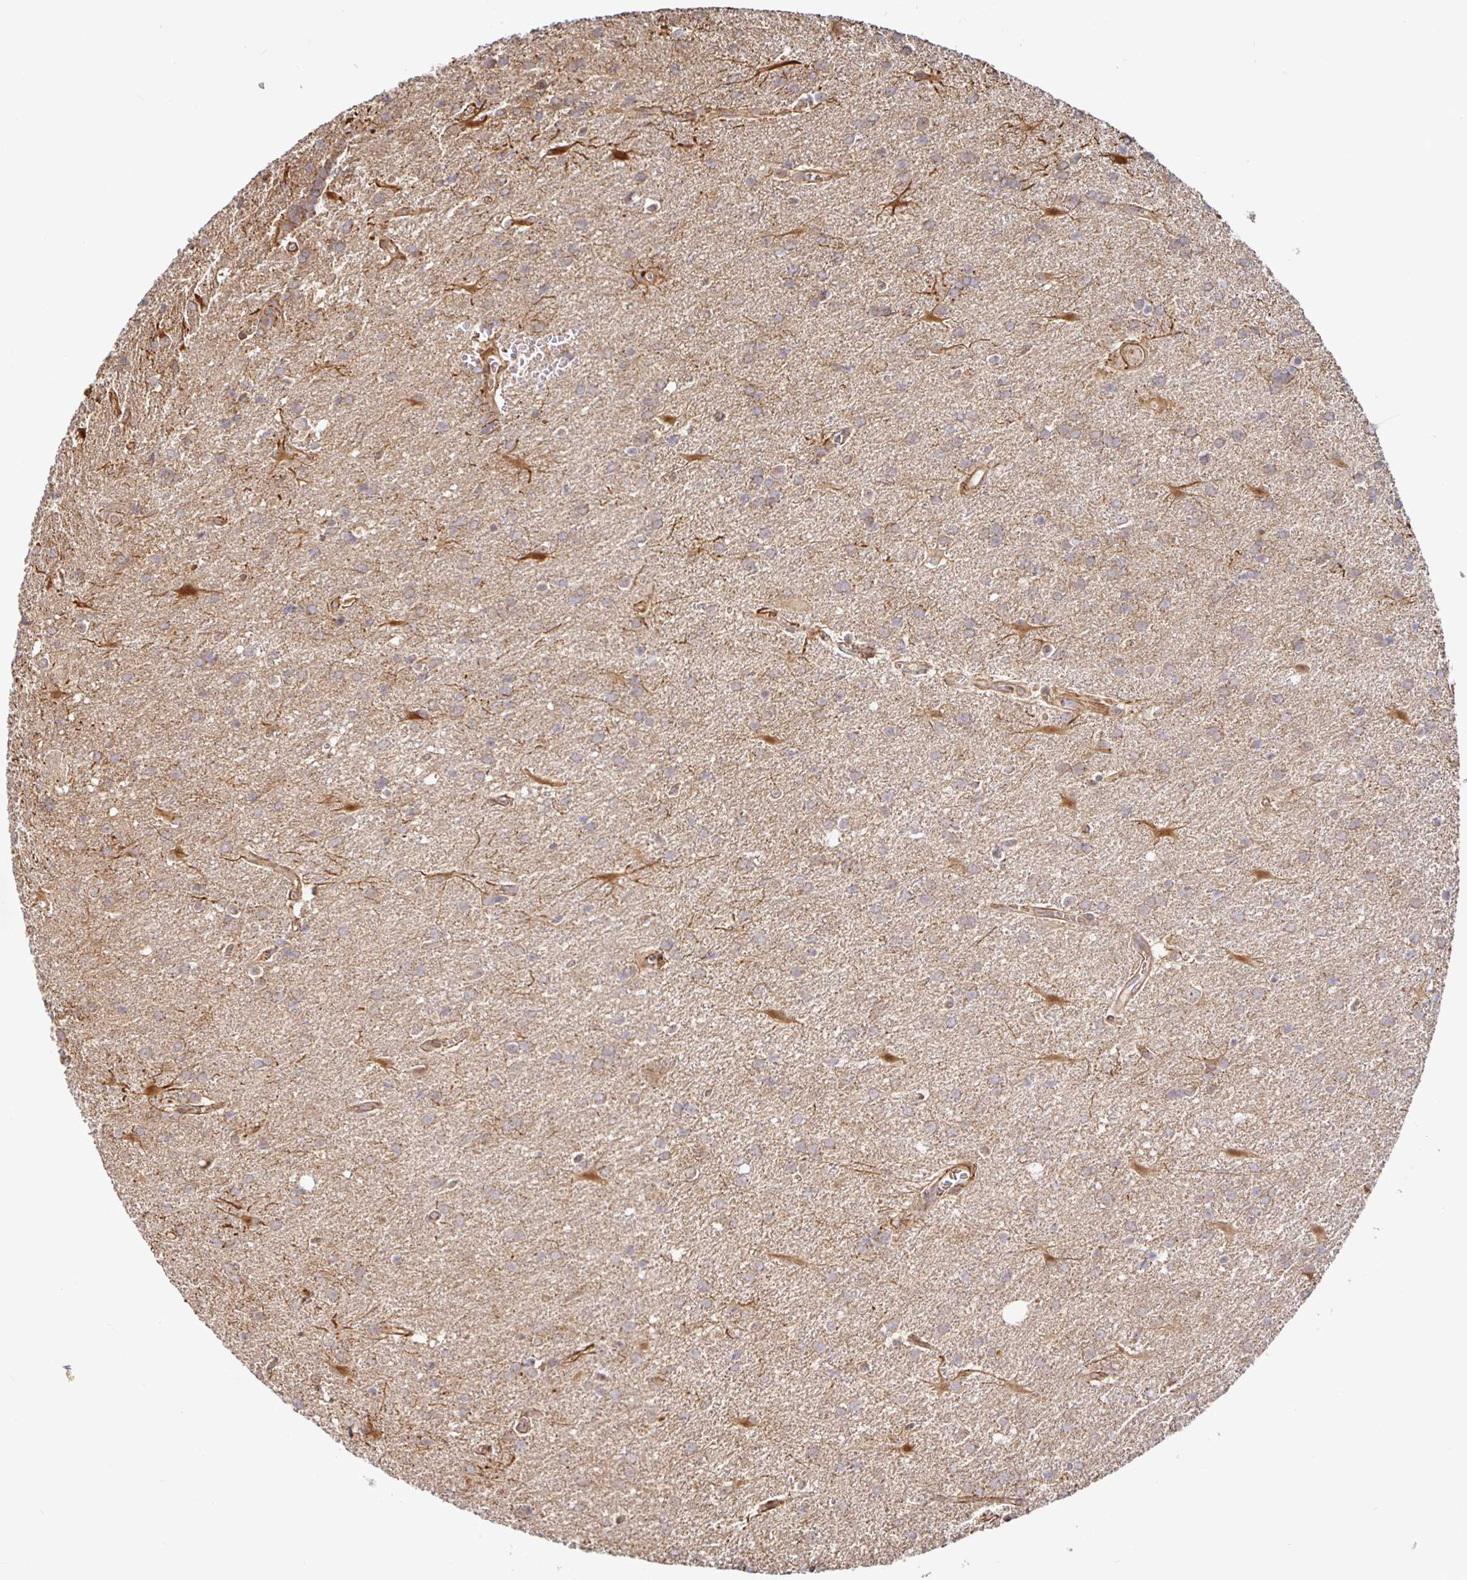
{"staining": {"intensity": "weak", "quantity": ">75%", "location": "cytoplasmic/membranous"}, "tissue": "glioma", "cell_type": "Tumor cells", "image_type": "cancer", "snomed": [{"axis": "morphology", "description": "Glioma, malignant, Low grade"}, {"axis": "topography", "description": "Brain"}], "caption": "A histopathology image of human glioma stained for a protein demonstrates weak cytoplasmic/membranous brown staining in tumor cells.", "gene": "STRAP", "patient": {"sex": "male", "age": 66}}